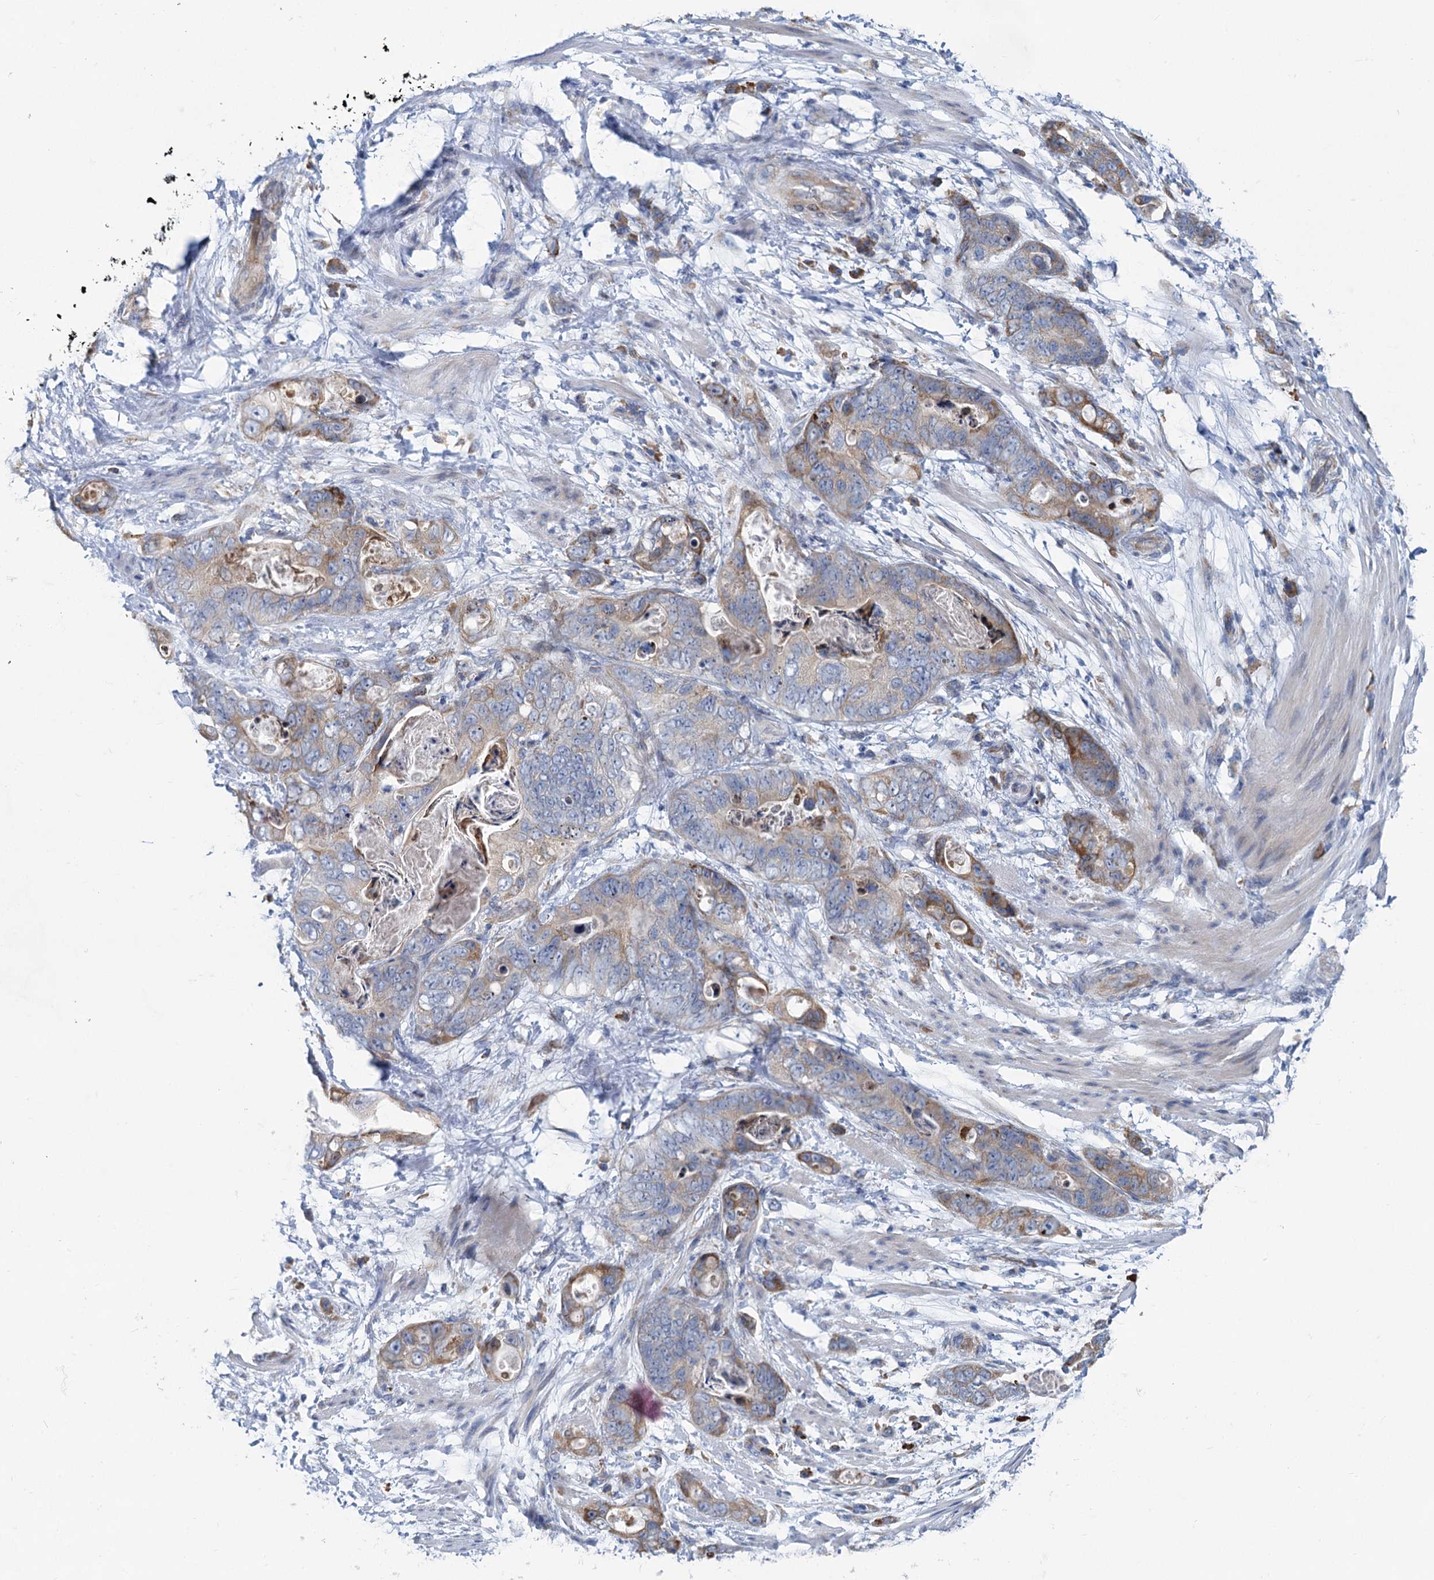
{"staining": {"intensity": "moderate", "quantity": "<25%", "location": "cytoplasmic/membranous"}, "tissue": "stomach cancer", "cell_type": "Tumor cells", "image_type": "cancer", "snomed": [{"axis": "morphology", "description": "Adenocarcinoma, NOS"}, {"axis": "topography", "description": "Stomach"}], "caption": "The immunohistochemical stain shows moderate cytoplasmic/membranous positivity in tumor cells of stomach adenocarcinoma tissue.", "gene": "PRSS35", "patient": {"sex": "female", "age": 89}}